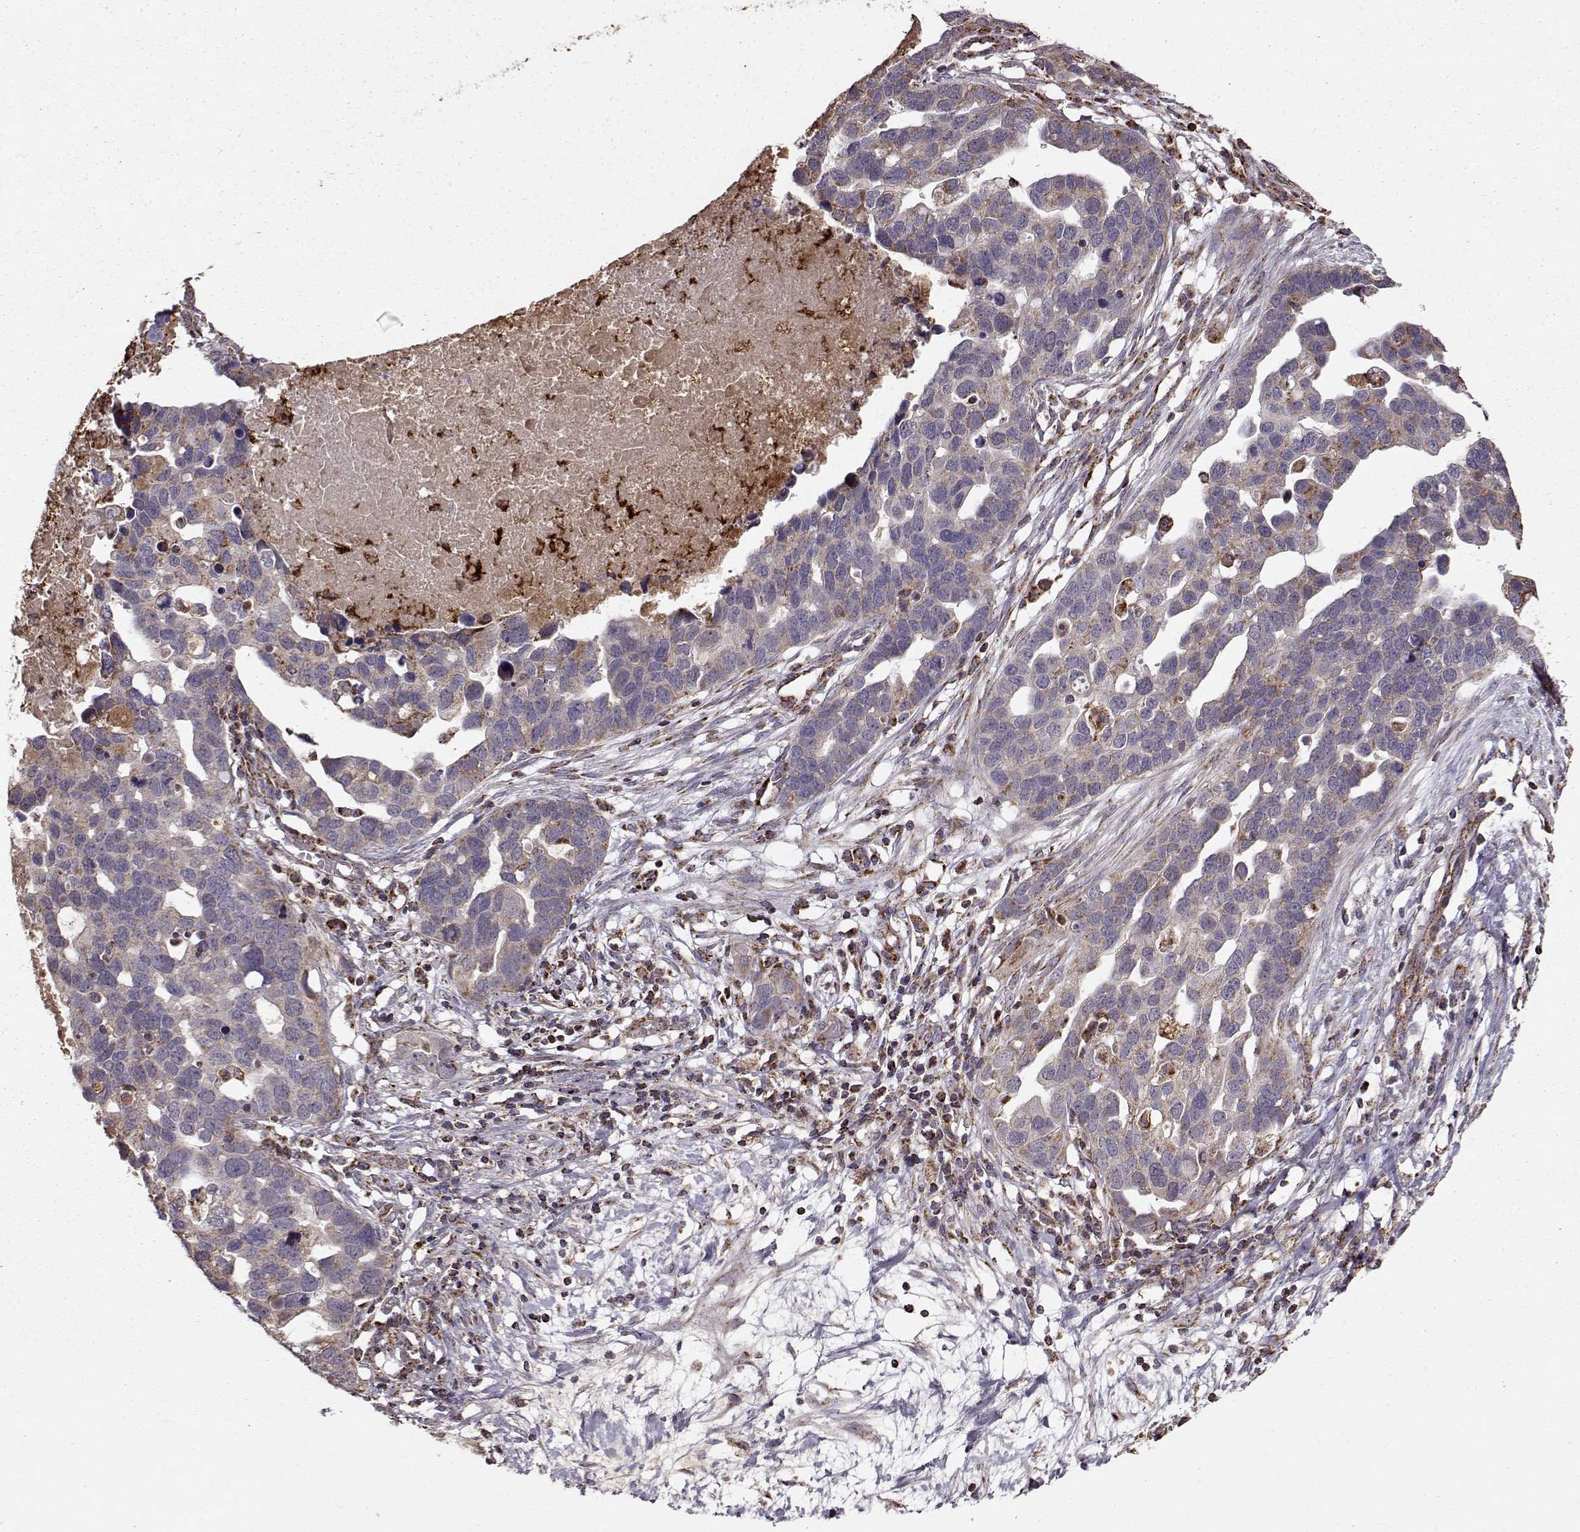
{"staining": {"intensity": "weak", "quantity": "25%-75%", "location": "cytoplasmic/membranous"}, "tissue": "ovarian cancer", "cell_type": "Tumor cells", "image_type": "cancer", "snomed": [{"axis": "morphology", "description": "Cystadenocarcinoma, serous, NOS"}, {"axis": "topography", "description": "Ovary"}], "caption": "Immunohistochemistry histopathology image of neoplastic tissue: ovarian serous cystadenocarcinoma stained using immunohistochemistry reveals low levels of weak protein expression localized specifically in the cytoplasmic/membranous of tumor cells, appearing as a cytoplasmic/membranous brown color.", "gene": "CMTM3", "patient": {"sex": "female", "age": 54}}